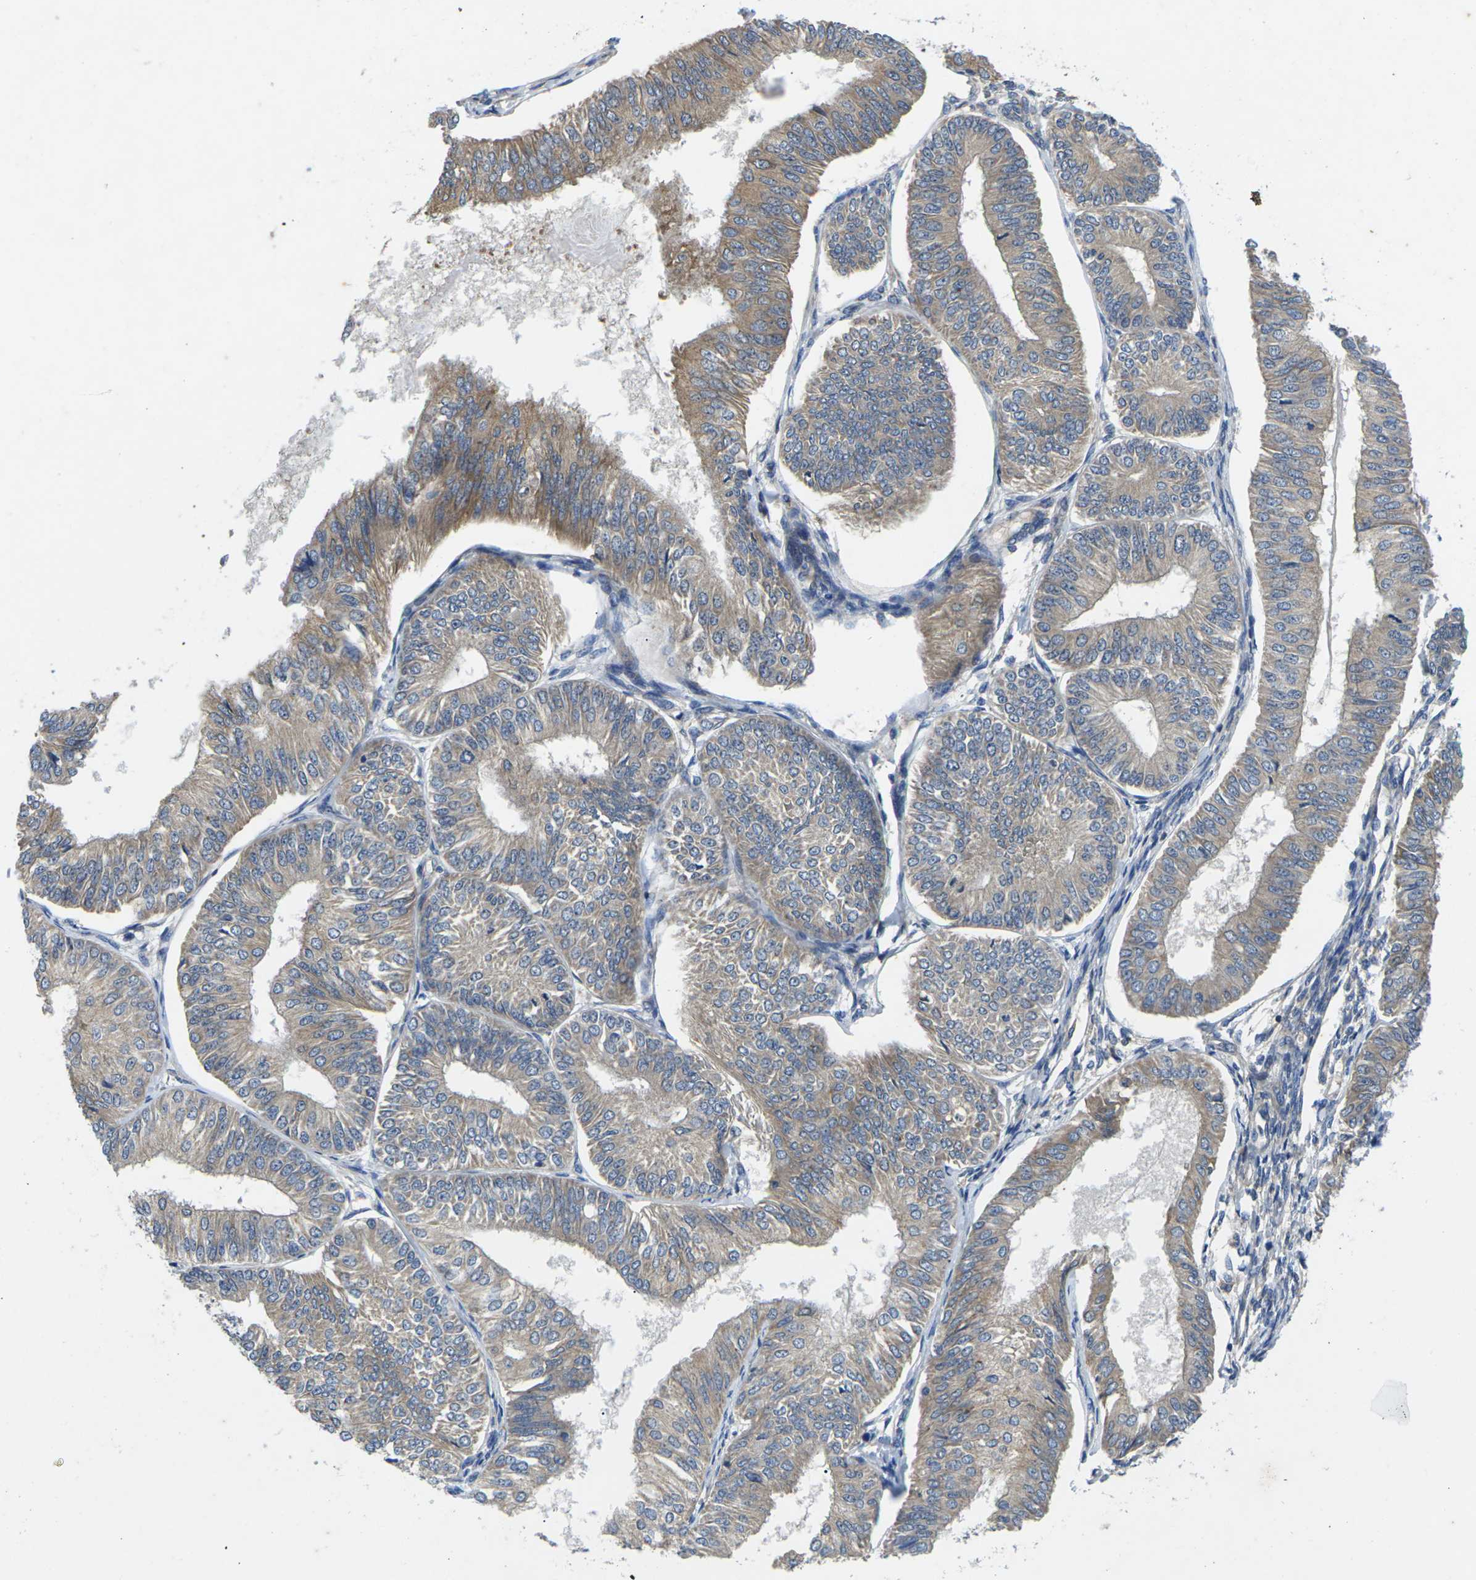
{"staining": {"intensity": "moderate", "quantity": ">75%", "location": "cytoplasmic/membranous"}, "tissue": "endometrial cancer", "cell_type": "Tumor cells", "image_type": "cancer", "snomed": [{"axis": "morphology", "description": "Adenocarcinoma, NOS"}, {"axis": "topography", "description": "Endometrium"}], "caption": "Tumor cells reveal medium levels of moderate cytoplasmic/membranous staining in about >75% of cells in adenocarcinoma (endometrial).", "gene": "KIF1B", "patient": {"sex": "female", "age": 58}}